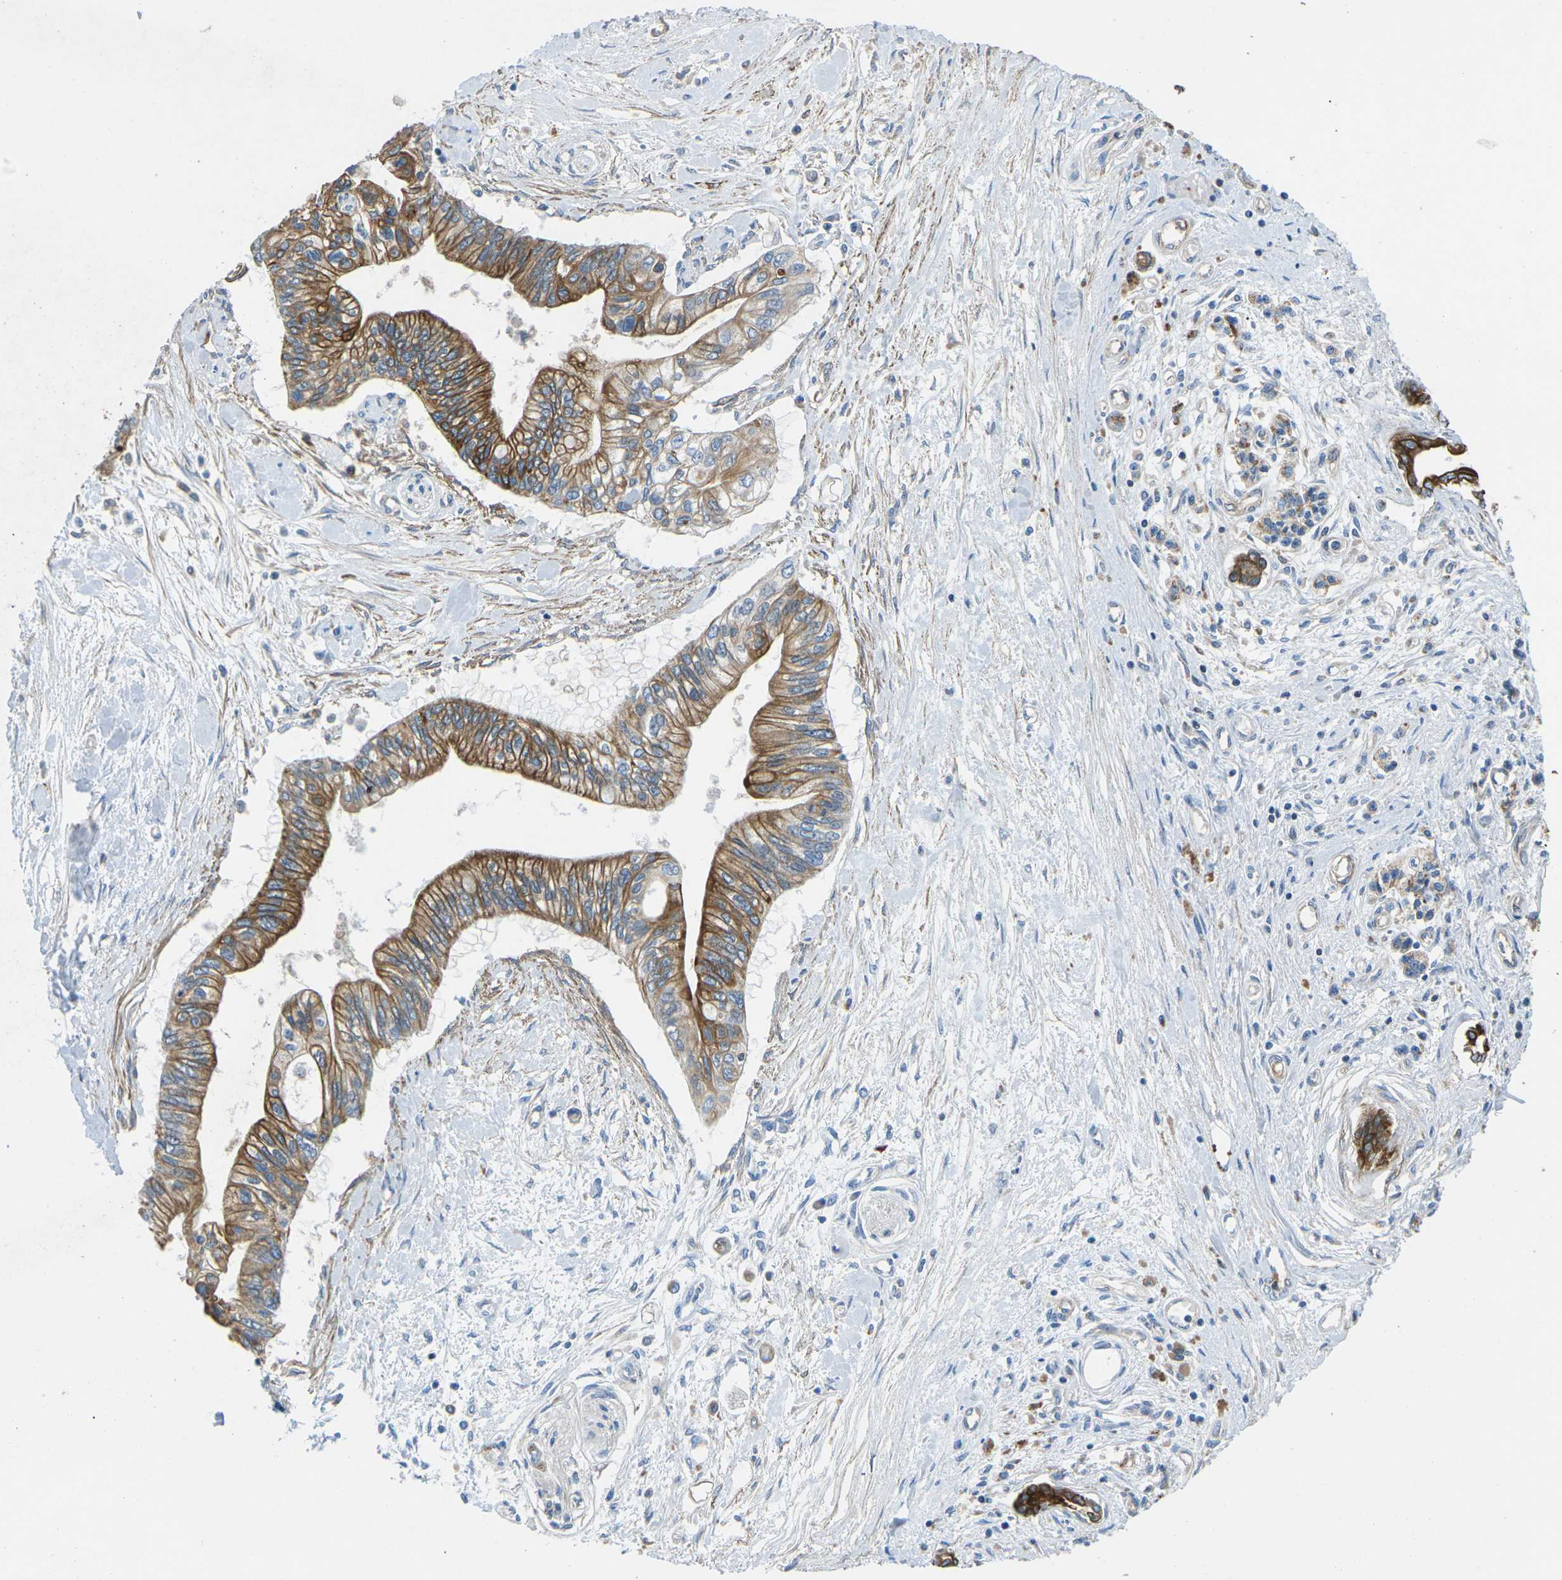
{"staining": {"intensity": "moderate", "quantity": ">75%", "location": "cytoplasmic/membranous"}, "tissue": "pancreatic cancer", "cell_type": "Tumor cells", "image_type": "cancer", "snomed": [{"axis": "morphology", "description": "Adenocarcinoma, NOS"}, {"axis": "topography", "description": "Pancreas"}], "caption": "The image demonstrates staining of pancreatic cancer (adenocarcinoma), revealing moderate cytoplasmic/membranous protein positivity (brown color) within tumor cells.", "gene": "KCNJ15", "patient": {"sex": "female", "age": 77}}